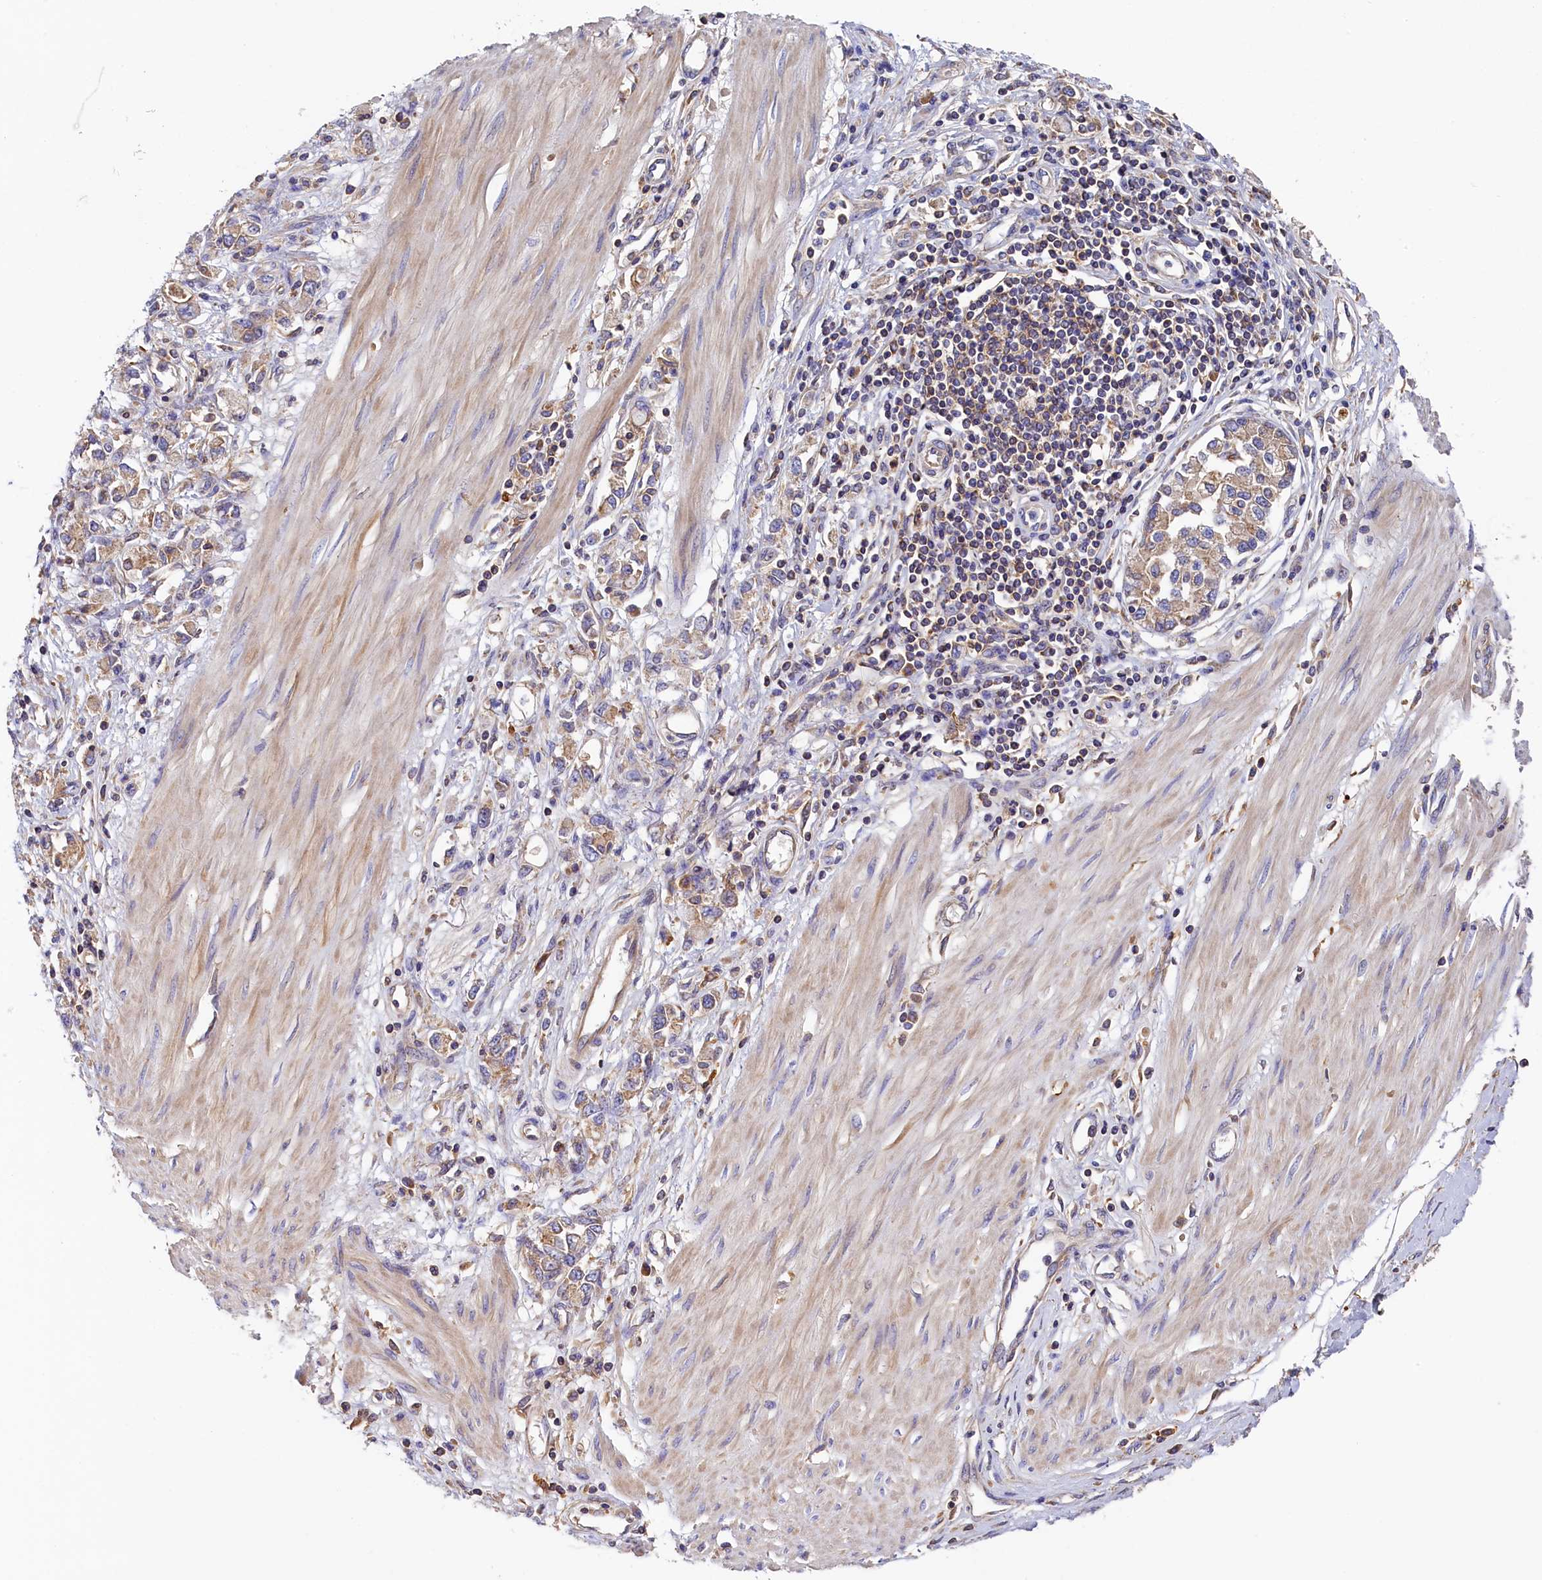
{"staining": {"intensity": "weak", "quantity": ">75%", "location": "cytoplasmic/membranous"}, "tissue": "stomach cancer", "cell_type": "Tumor cells", "image_type": "cancer", "snomed": [{"axis": "morphology", "description": "Adenocarcinoma, NOS"}, {"axis": "topography", "description": "Stomach"}], "caption": "Stomach cancer (adenocarcinoma) was stained to show a protein in brown. There is low levels of weak cytoplasmic/membranous positivity in about >75% of tumor cells.", "gene": "SEC31B", "patient": {"sex": "female", "age": 76}}